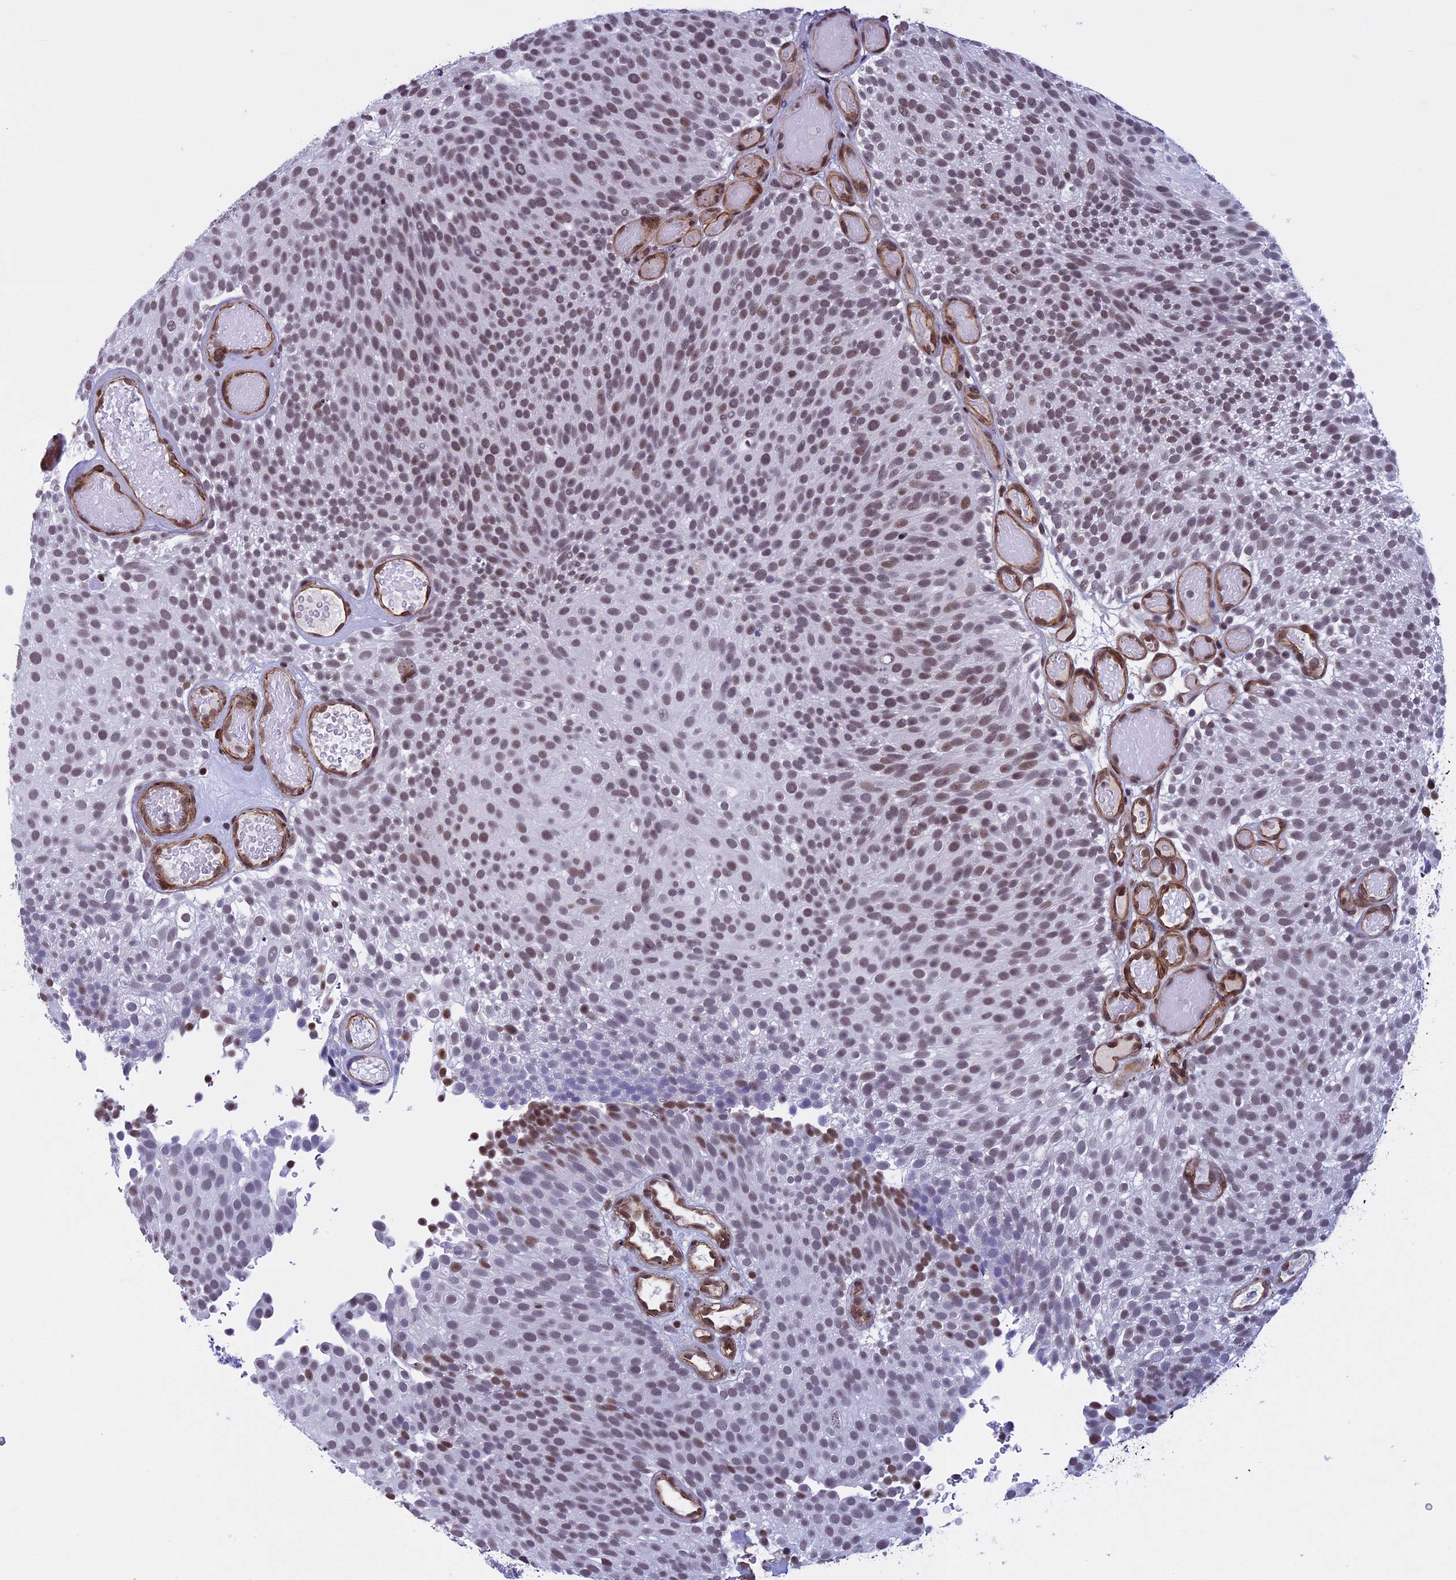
{"staining": {"intensity": "moderate", "quantity": ">75%", "location": "nuclear"}, "tissue": "urothelial cancer", "cell_type": "Tumor cells", "image_type": "cancer", "snomed": [{"axis": "morphology", "description": "Urothelial carcinoma, Low grade"}, {"axis": "topography", "description": "Urinary bladder"}], "caption": "Immunohistochemistry (IHC) staining of urothelial cancer, which shows medium levels of moderate nuclear staining in about >75% of tumor cells indicating moderate nuclear protein staining. The staining was performed using DAB (3,3'-diaminobenzidine) (brown) for protein detection and nuclei were counterstained in hematoxylin (blue).", "gene": "NIPBL", "patient": {"sex": "male", "age": 78}}